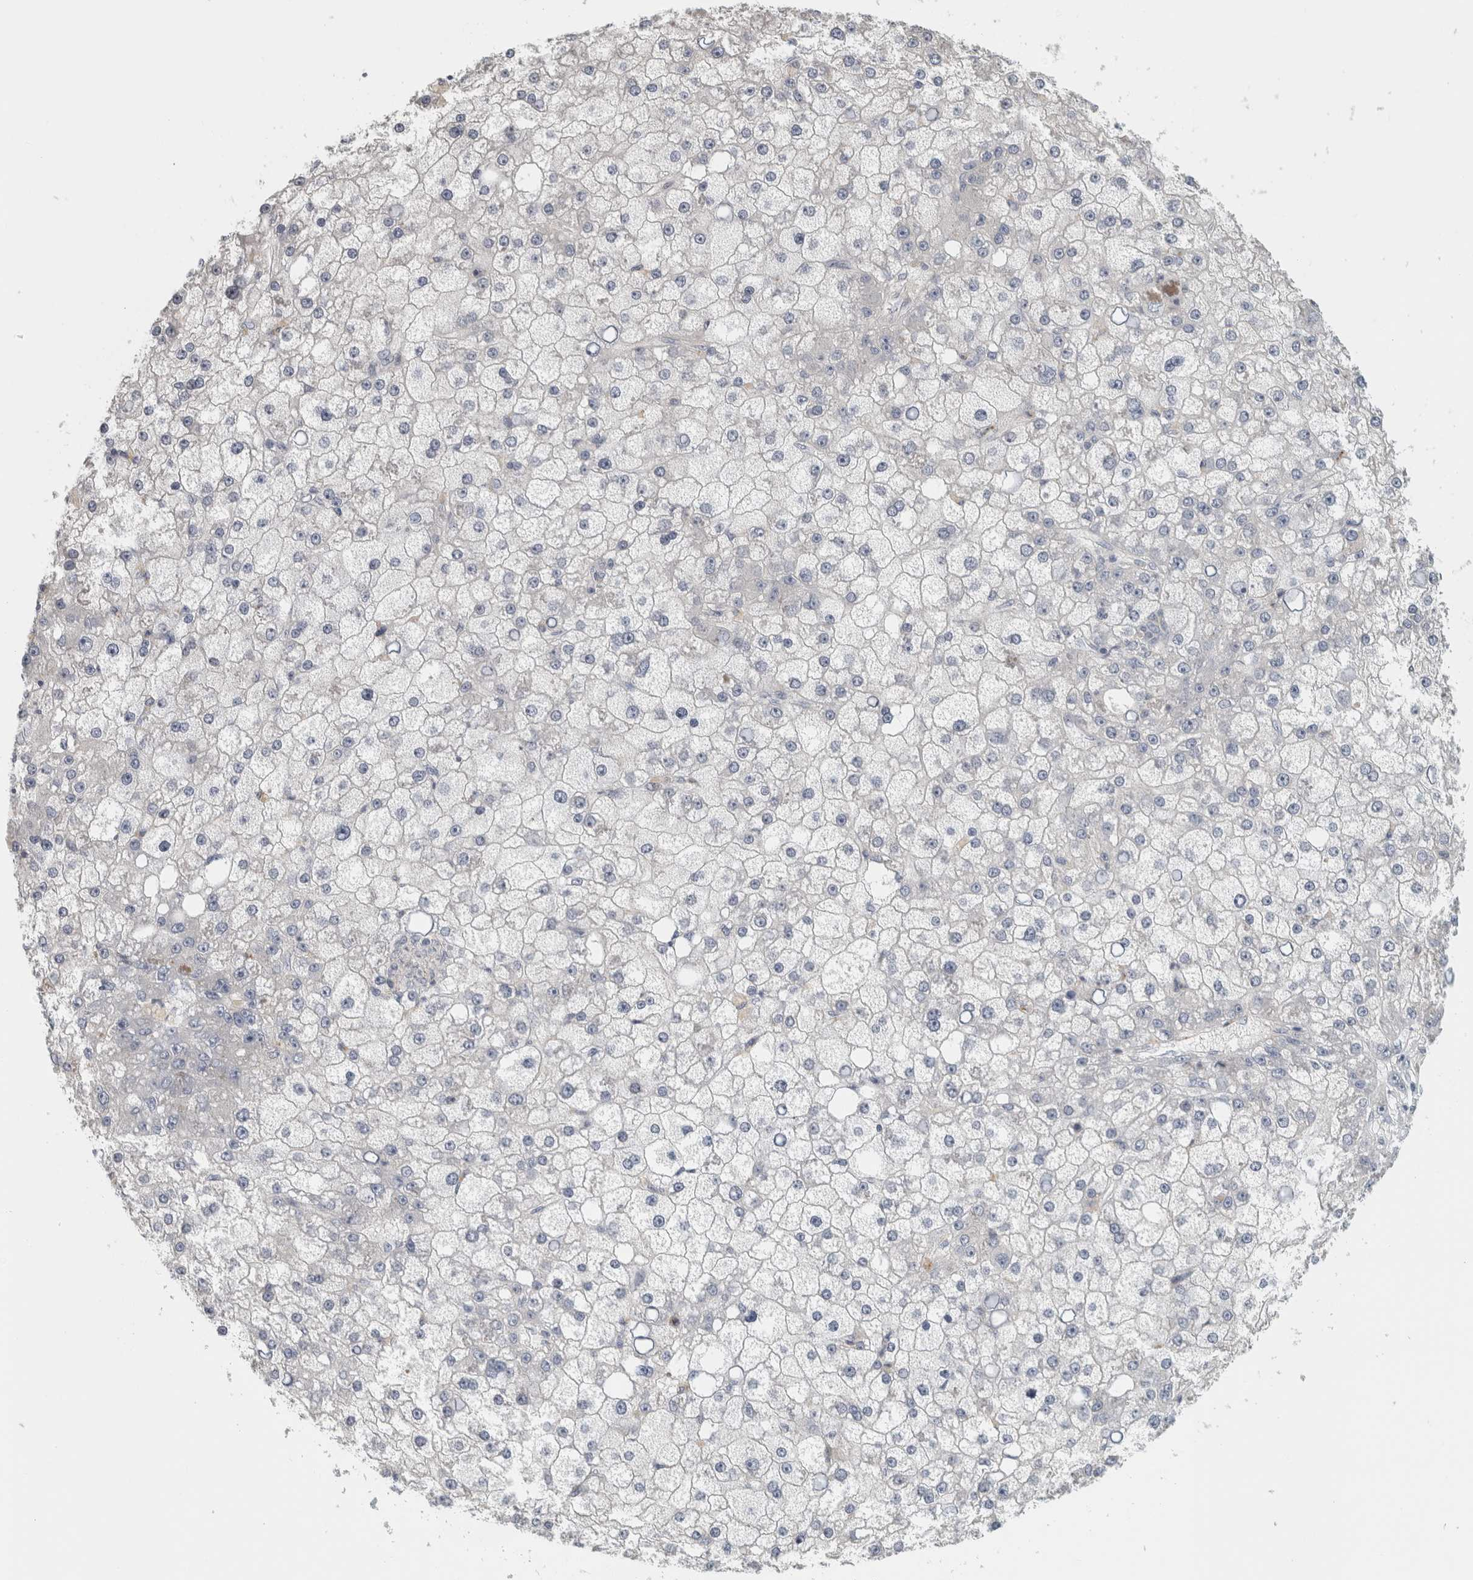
{"staining": {"intensity": "negative", "quantity": "none", "location": "none"}, "tissue": "liver cancer", "cell_type": "Tumor cells", "image_type": "cancer", "snomed": [{"axis": "morphology", "description": "Carcinoma, Hepatocellular, NOS"}, {"axis": "topography", "description": "Liver"}], "caption": "Tumor cells are negative for protein expression in human liver cancer.", "gene": "ZNF804B", "patient": {"sex": "male", "age": 67}}